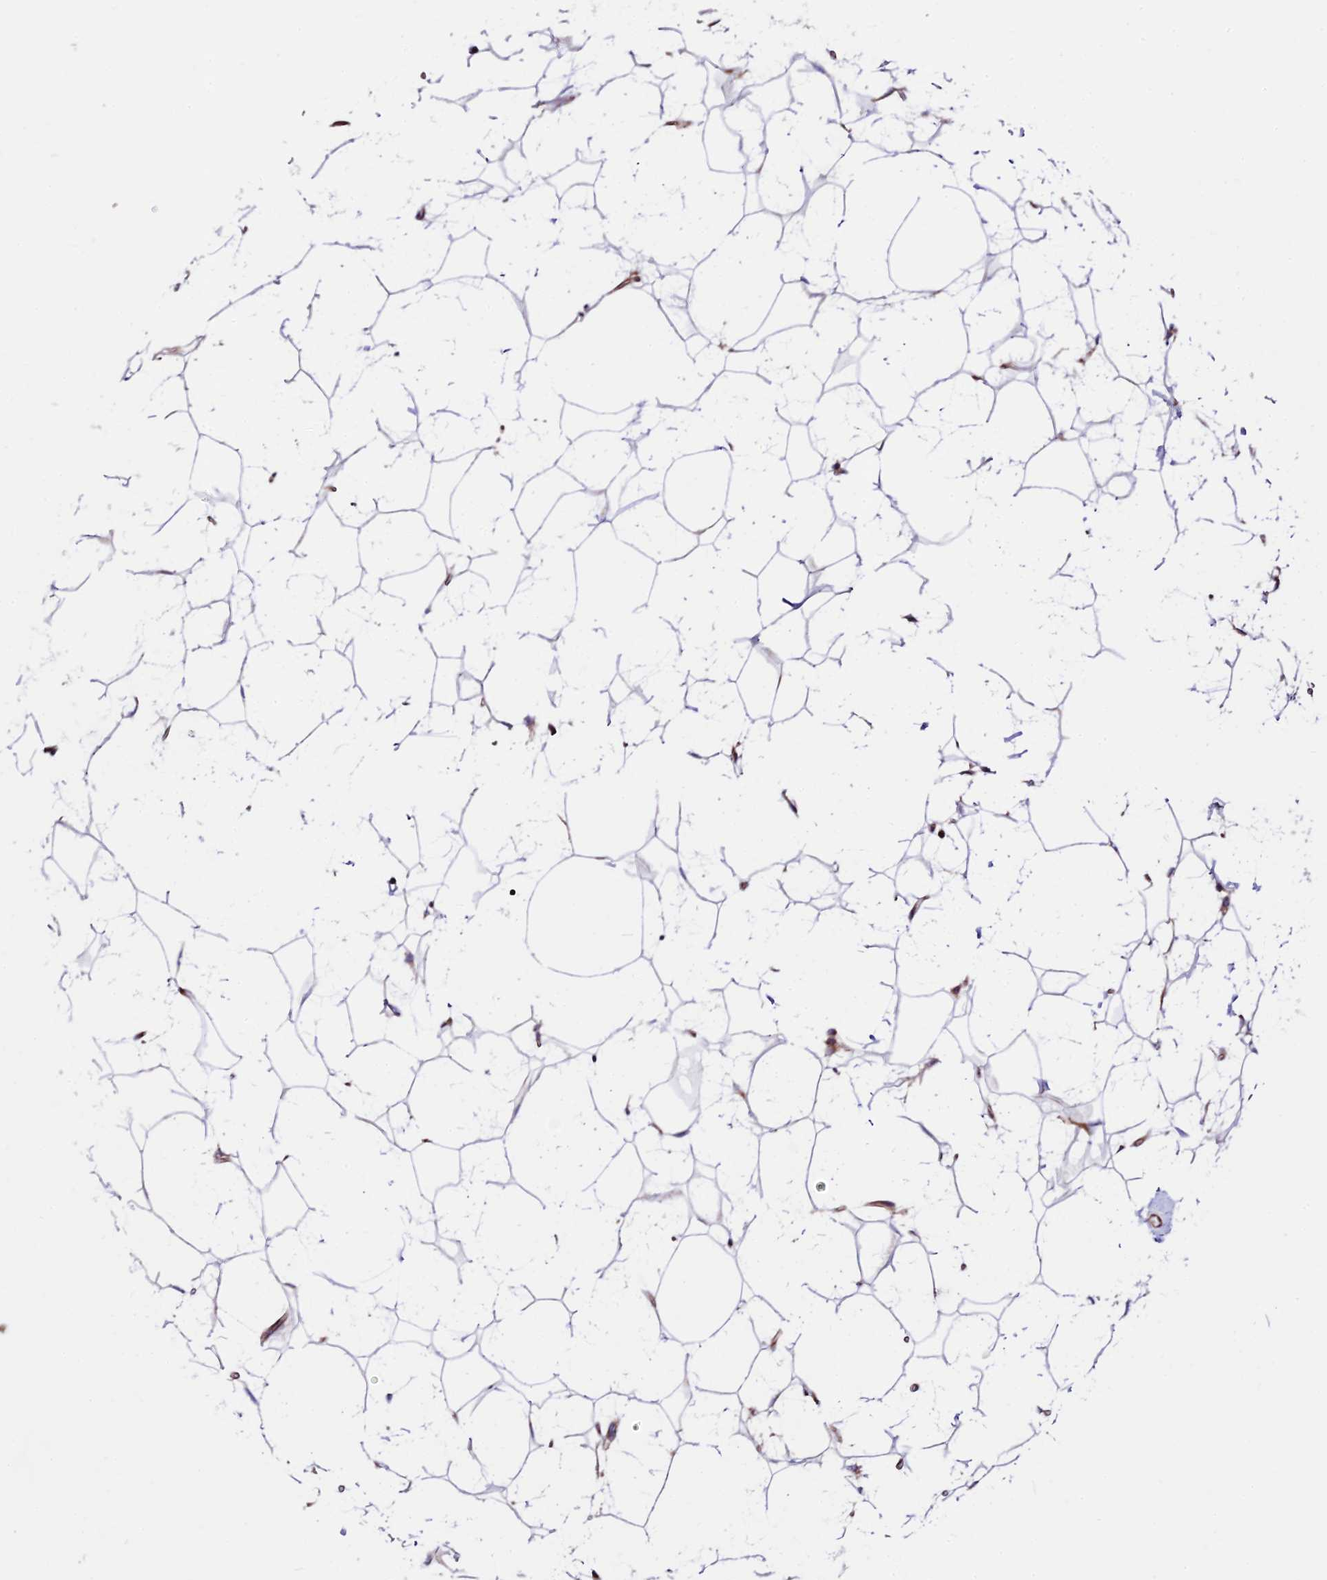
{"staining": {"intensity": "weak", "quantity": "25%-75%", "location": "cytoplasmic/membranous"}, "tissue": "adipose tissue", "cell_type": "Adipocytes", "image_type": "normal", "snomed": [{"axis": "morphology", "description": "Normal tissue, NOS"}, {"axis": "topography", "description": "Breast"}], "caption": "Adipocytes reveal weak cytoplasmic/membranous positivity in approximately 25%-75% of cells in benign adipose tissue.", "gene": "VPS13C", "patient": {"sex": "female", "age": 26}}